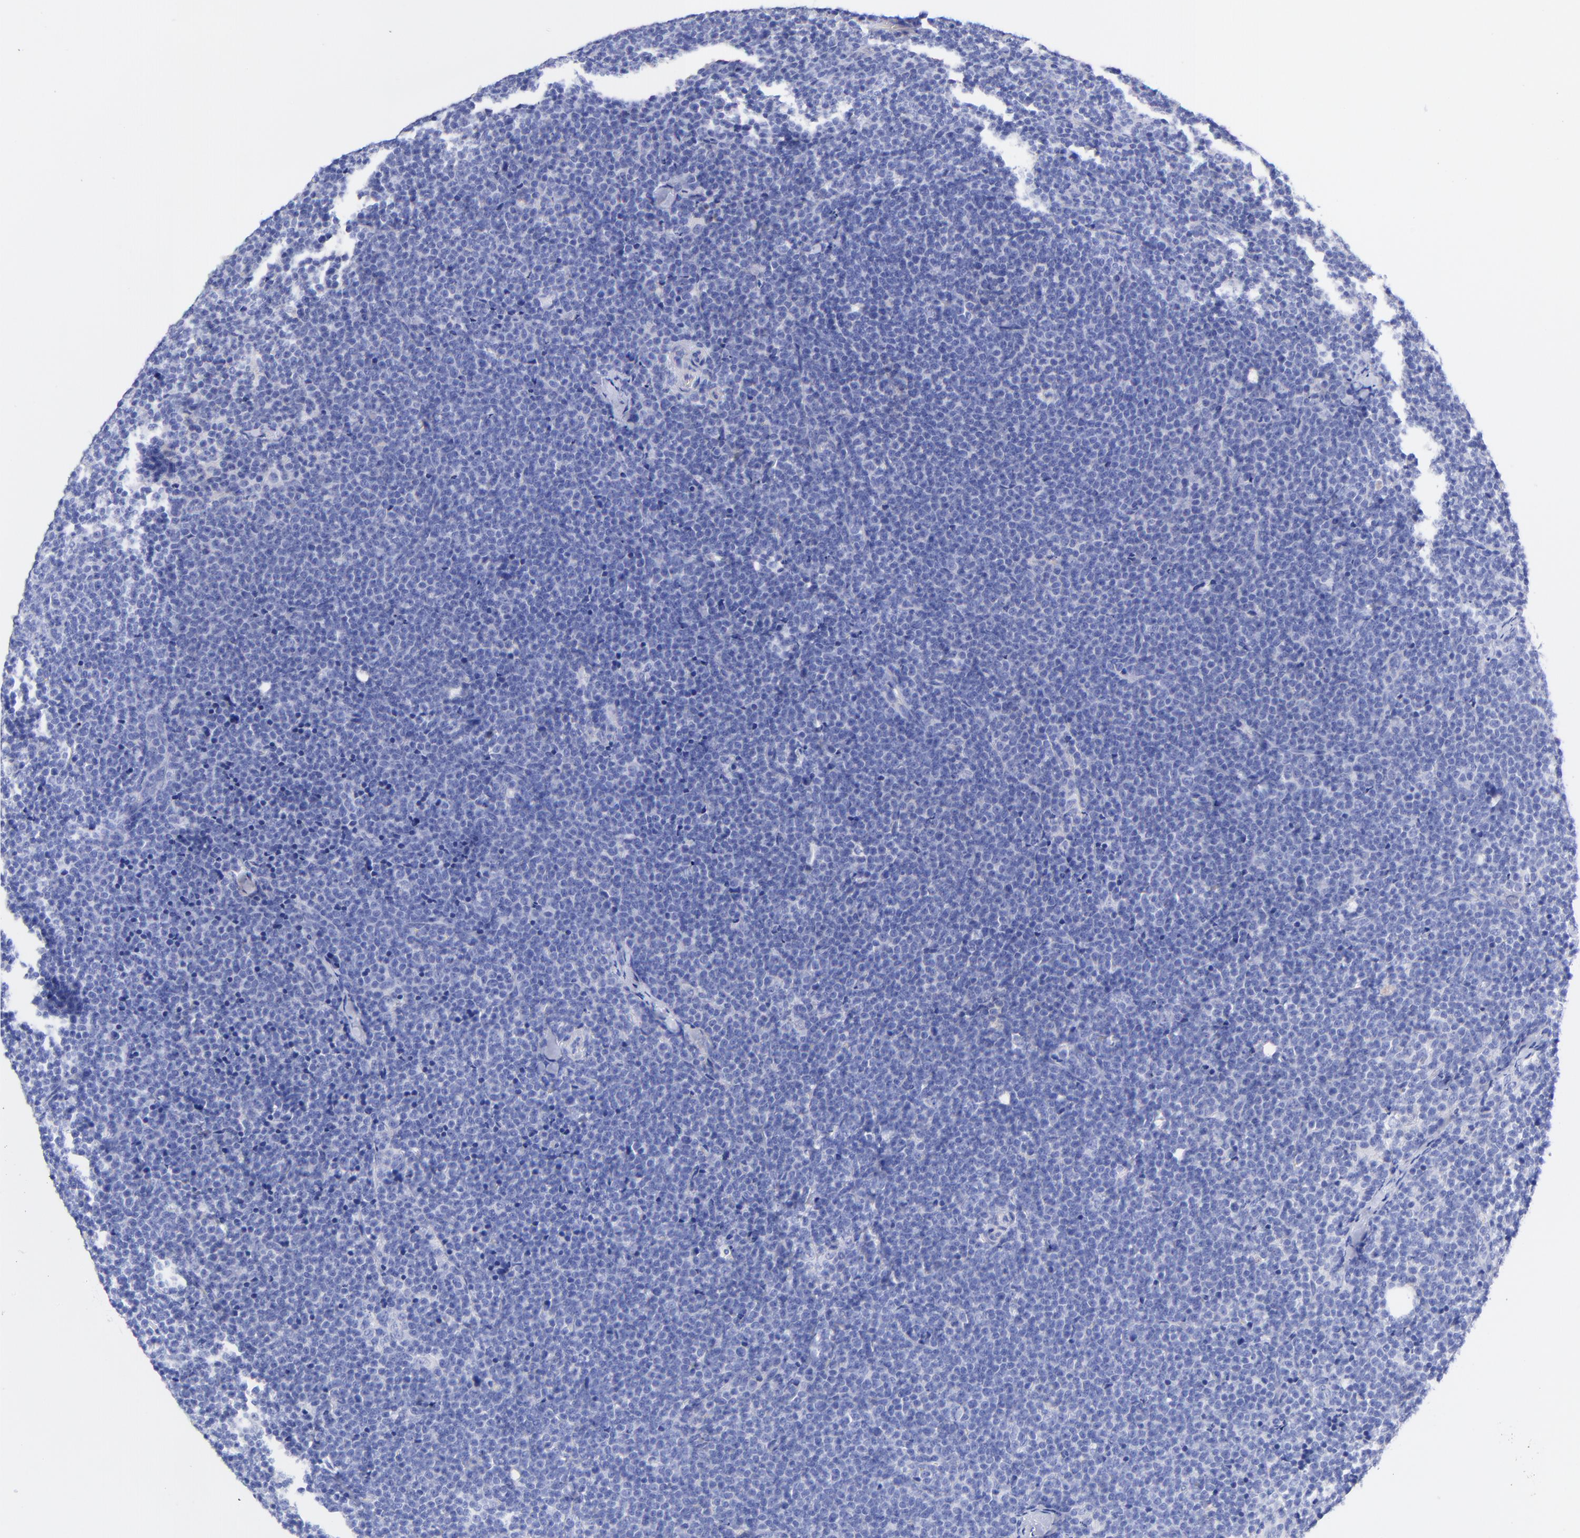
{"staining": {"intensity": "negative", "quantity": "none", "location": "none"}, "tissue": "lymphoma", "cell_type": "Tumor cells", "image_type": "cancer", "snomed": [{"axis": "morphology", "description": "Malignant lymphoma, non-Hodgkin's type, High grade"}, {"axis": "topography", "description": "Lymph node"}], "caption": "The histopathology image demonstrates no staining of tumor cells in malignant lymphoma, non-Hodgkin's type (high-grade). The staining is performed using DAB brown chromogen with nuclei counter-stained in using hematoxylin.", "gene": "GPHN", "patient": {"sex": "female", "age": 58}}